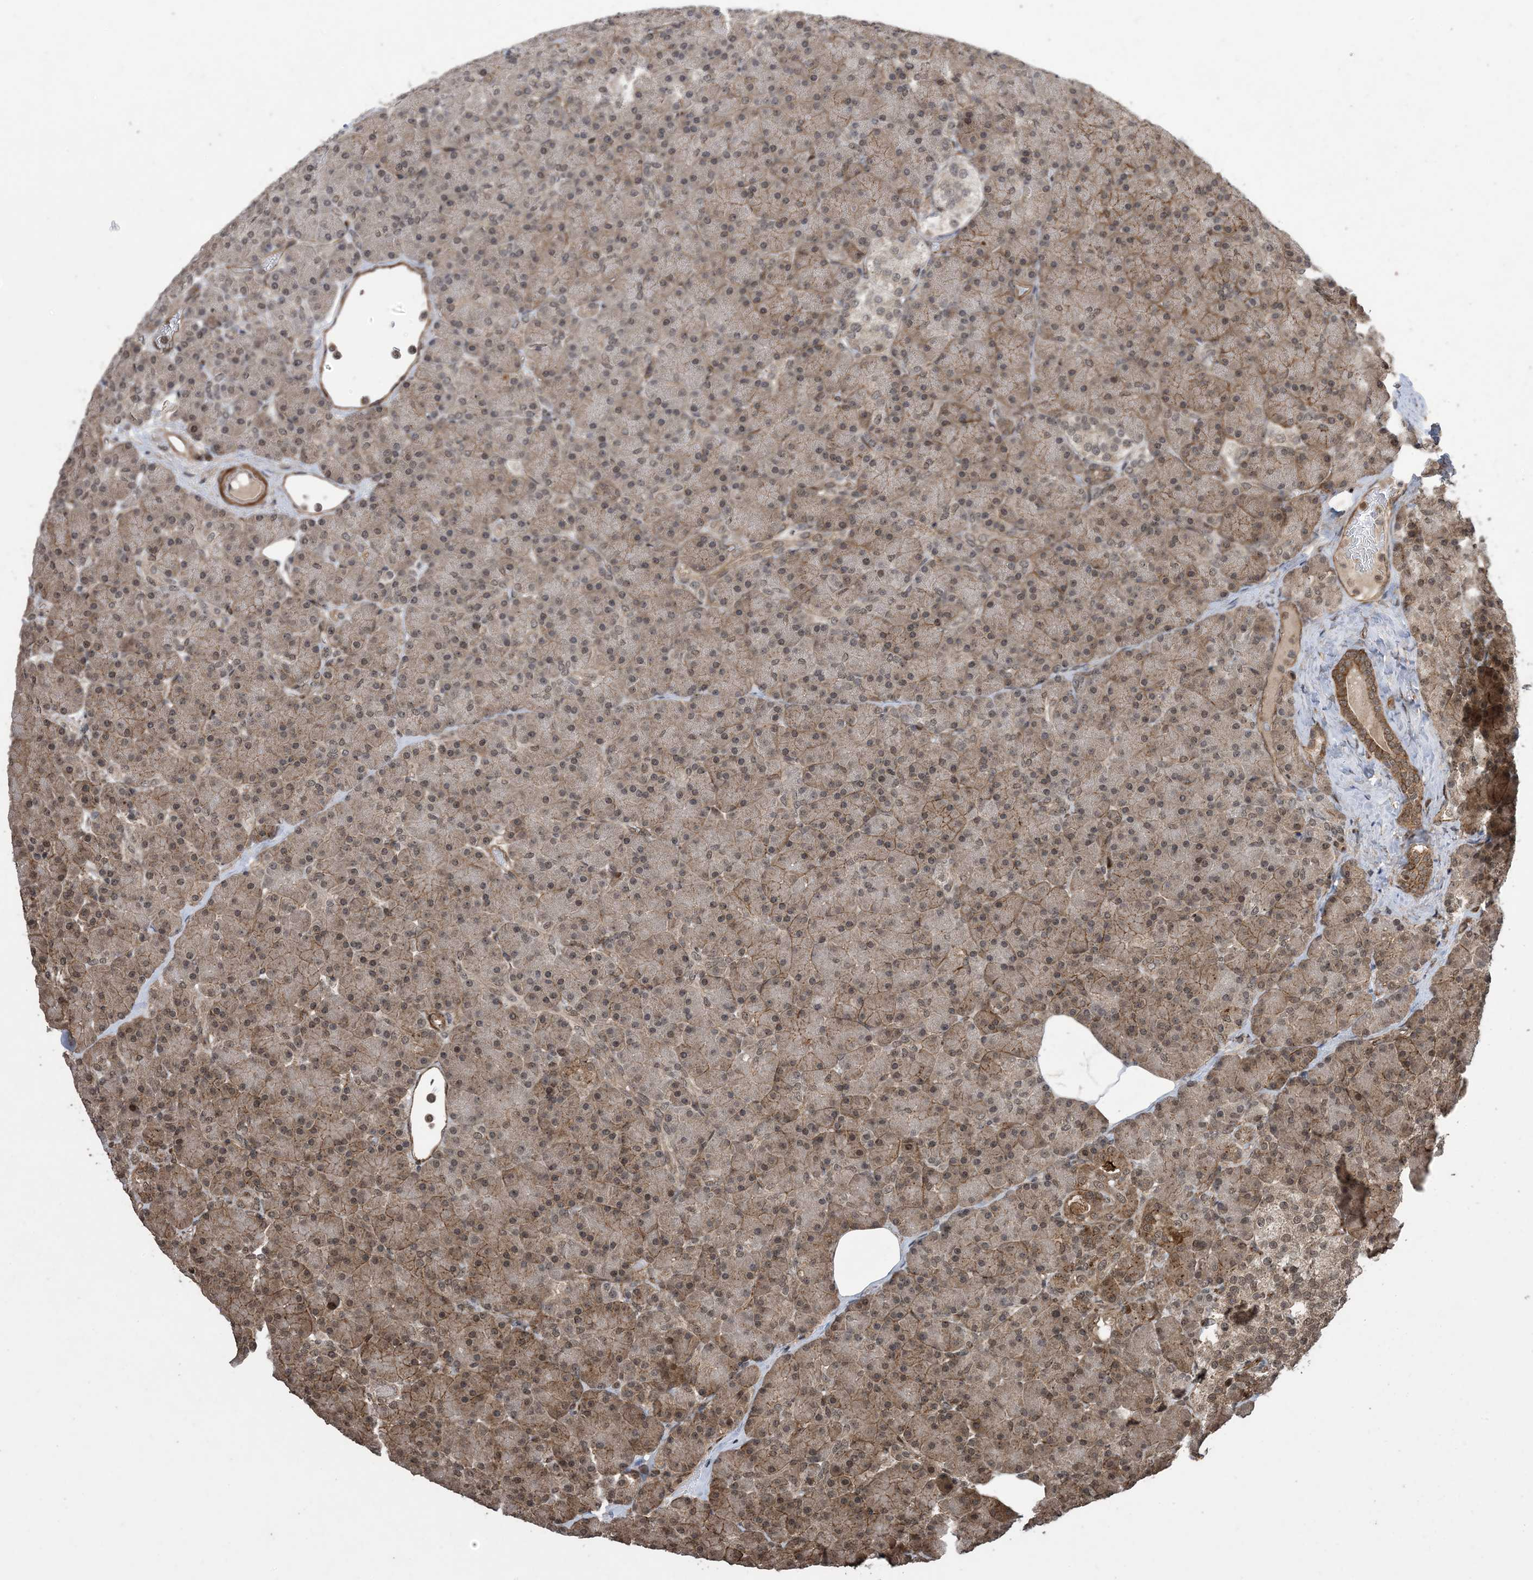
{"staining": {"intensity": "moderate", "quantity": ">75%", "location": "cytoplasmic/membranous,nuclear"}, "tissue": "pancreas", "cell_type": "Exocrine glandular cells", "image_type": "normal", "snomed": [{"axis": "morphology", "description": "Normal tissue, NOS"}, {"axis": "topography", "description": "Pancreas"}], "caption": "The micrograph exhibits a brown stain indicating the presence of a protein in the cytoplasmic/membranous,nuclear of exocrine glandular cells in pancreas. (Stains: DAB (3,3'-diaminobenzidine) in brown, nuclei in blue, Microscopy: brightfield microscopy at high magnification).", "gene": "ZNF511", "patient": {"sex": "female", "age": 43}}